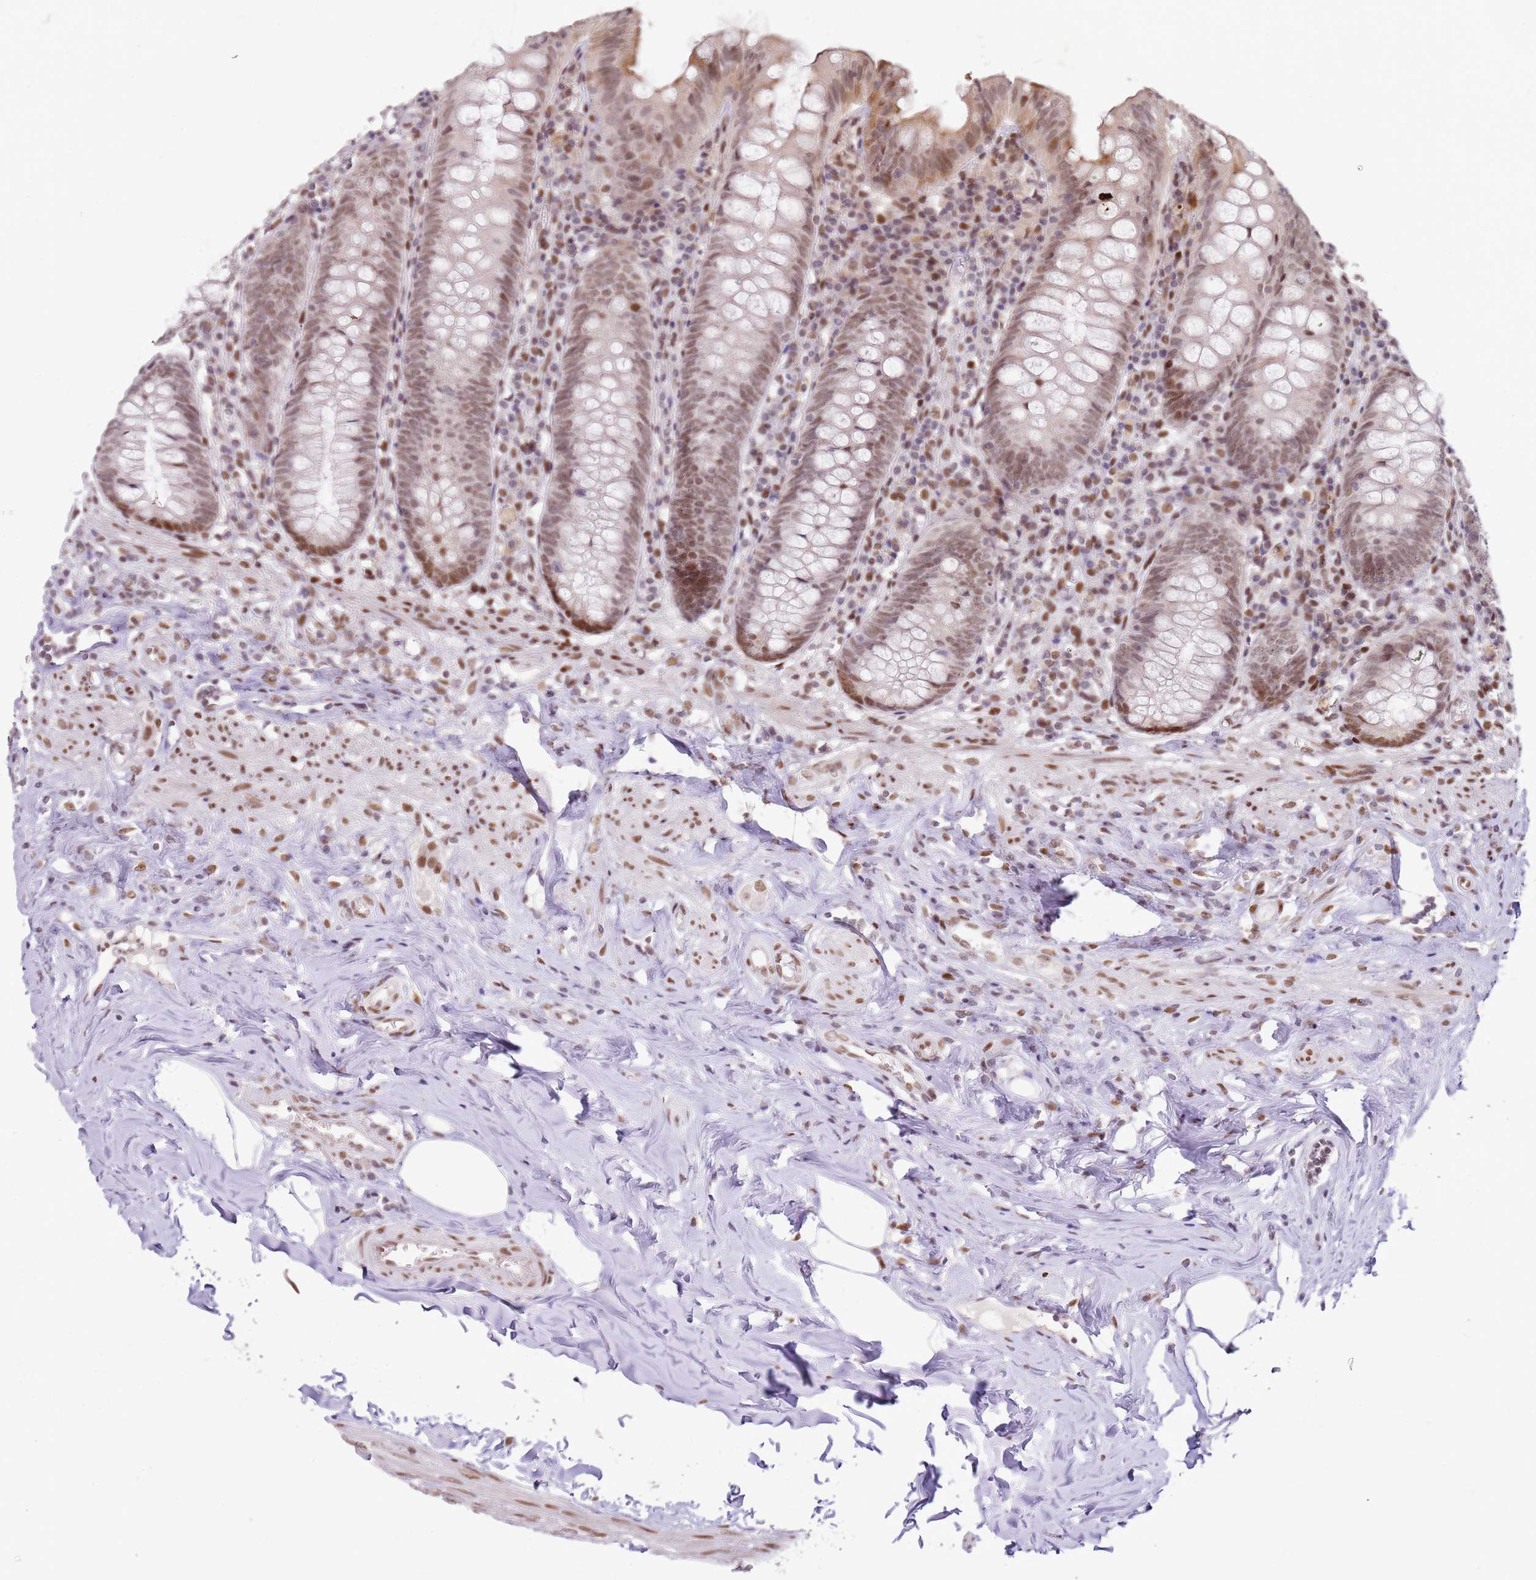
{"staining": {"intensity": "moderate", "quantity": ">75%", "location": "nuclear"}, "tissue": "appendix", "cell_type": "Glandular cells", "image_type": "normal", "snomed": [{"axis": "morphology", "description": "Normal tissue, NOS"}, {"axis": "topography", "description": "Appendix"}], "caption": "The image reveals immunohistochemical staining of unremarkable appendix. There is moderate nuclear expression is present in approximately >75% of glandular cells.", "gene": "PHC2", "patient": {"sex": "female", "age": 54}}